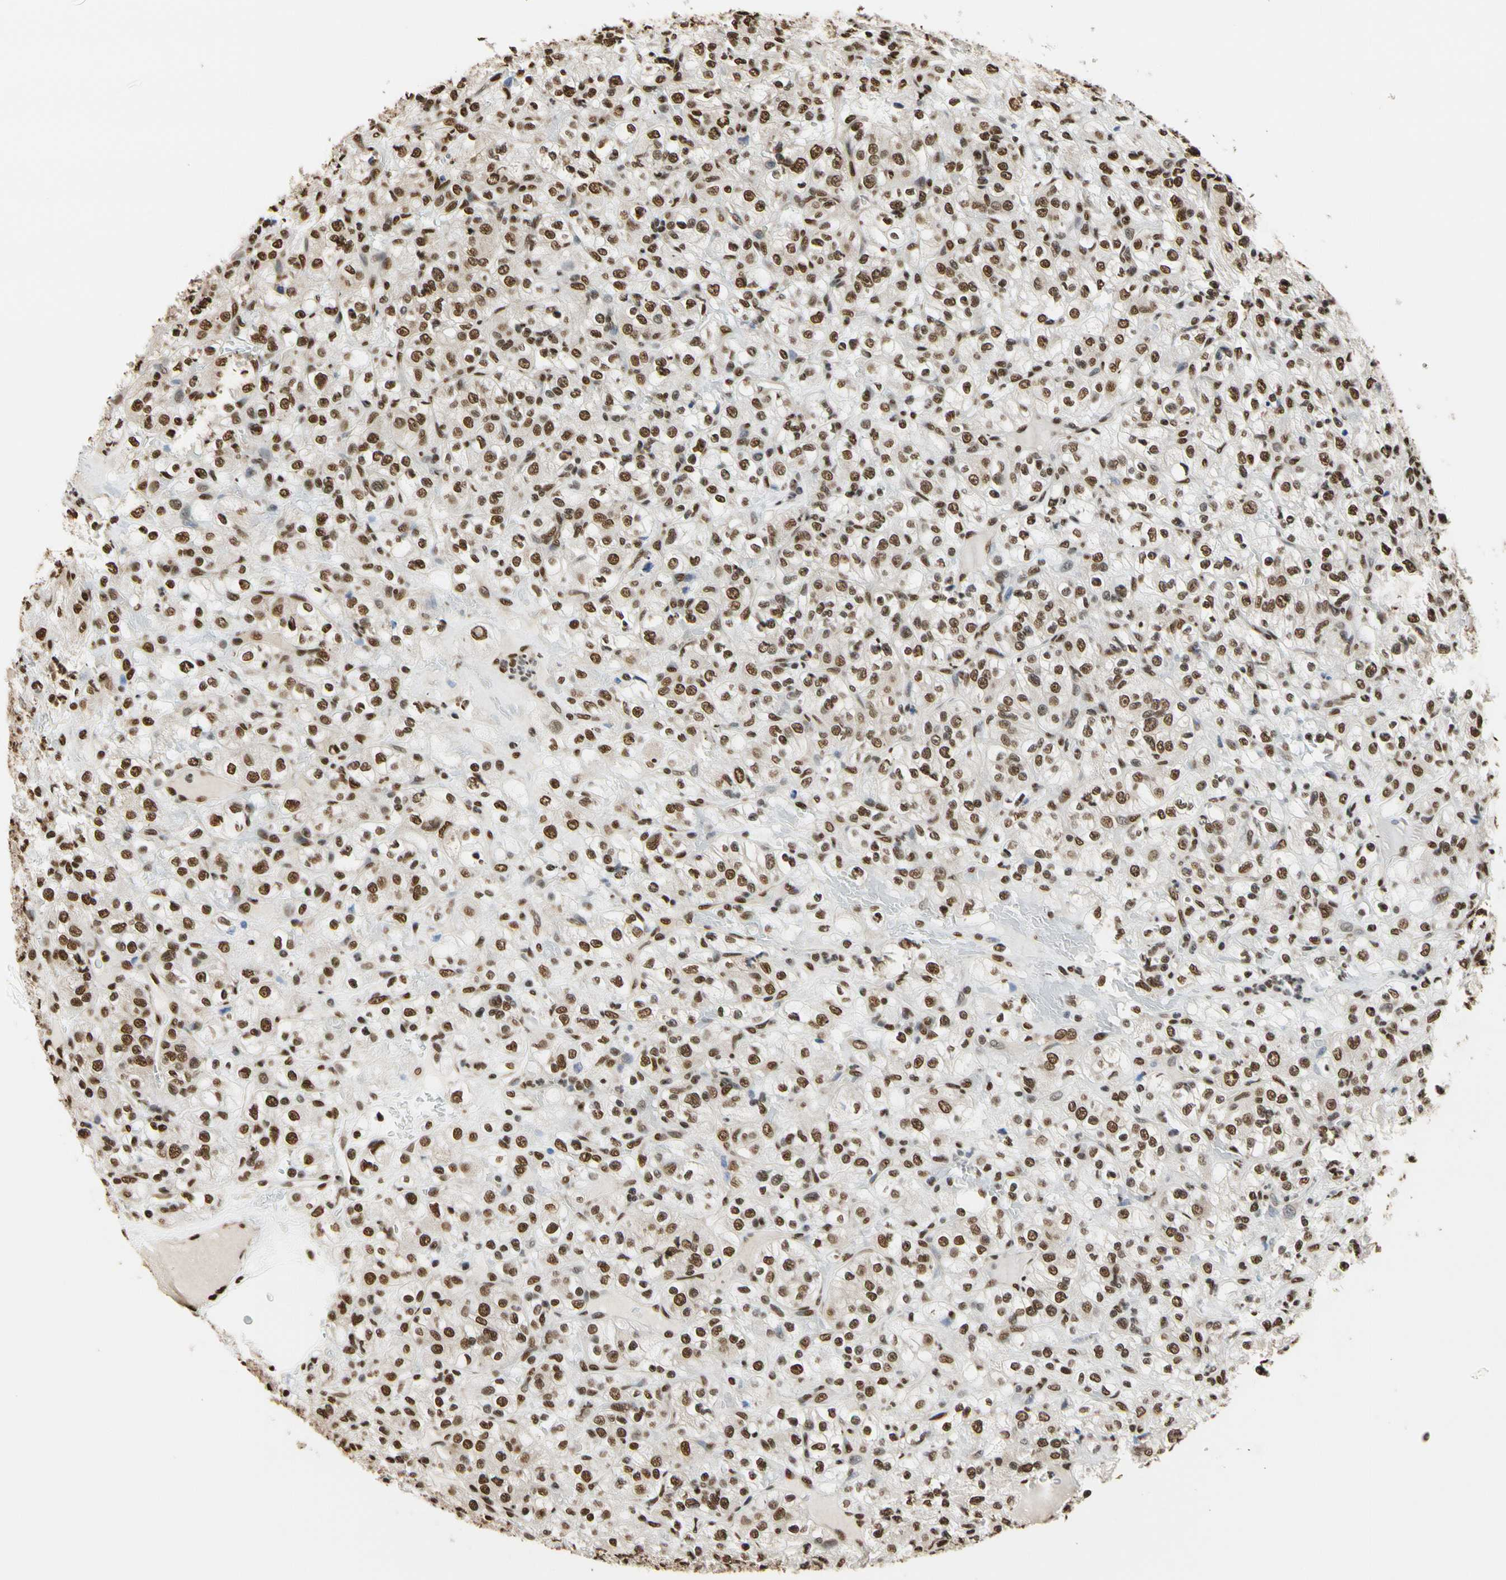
{"staining": {"intensity": "strong", "quantity": ">75%", "location": "nuclear"}, "tissue": "renal cancer", "cell_type": "Tumor cells", "image_type": "cancer", "snomed": [{"axis": "morphology", "description": "Normal tissue, NOS"}, {"axis": "morphology", "description": "Adenocarcinoma, NOS"}, {"axis": "topography", "description": "Kidney"}], "caption": "Immunohistochemical staining of human renal cancer demonstrates strong nuclear protein expression in about >75% of tumor cells. Immunohistochemistry (ihc) stains the protein in brown and the nuclei are stained blue.", "gene": "HNRNPK", "patient": {"sex": "female", "age": 72}}